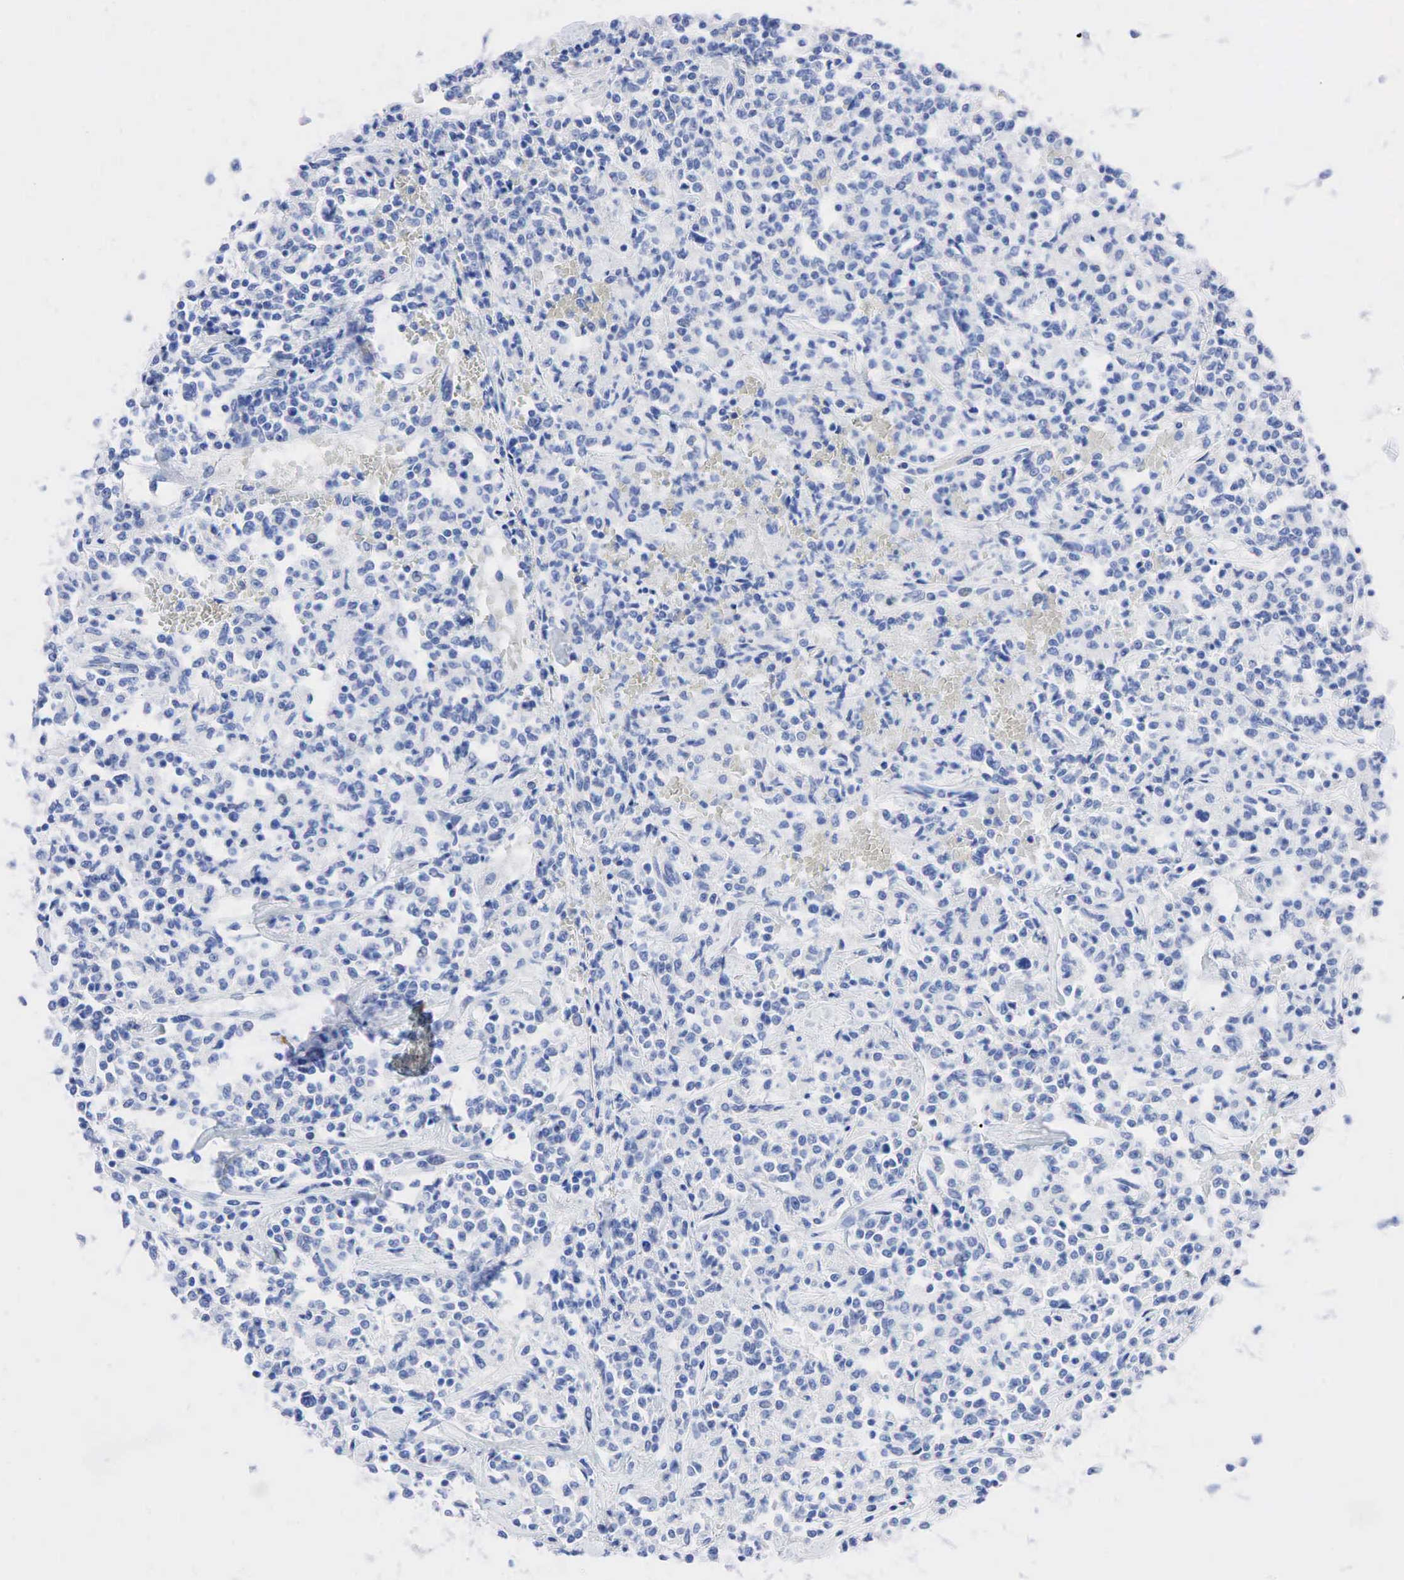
{"staining": {"intensity": "negative", "quantity": "none", "location": "none"}, "tissue": "lymphoma", "cell_type": "Tumor cells", "image_type": "cancer", "snomed": [{"axis": "morphology", "description": "Malignant lymphoma, non-Hodgkin's type, Low grade"}, {"axis": "topography", "description": "Small intestine"}], "caption": "Immunohistochemistry of low-grade malignant lymphoma, non-Hodgkin's type shows no staining in tumor cells.", "gene": "NKX2-1", "patient": {"sex": "female", "age": 59}}